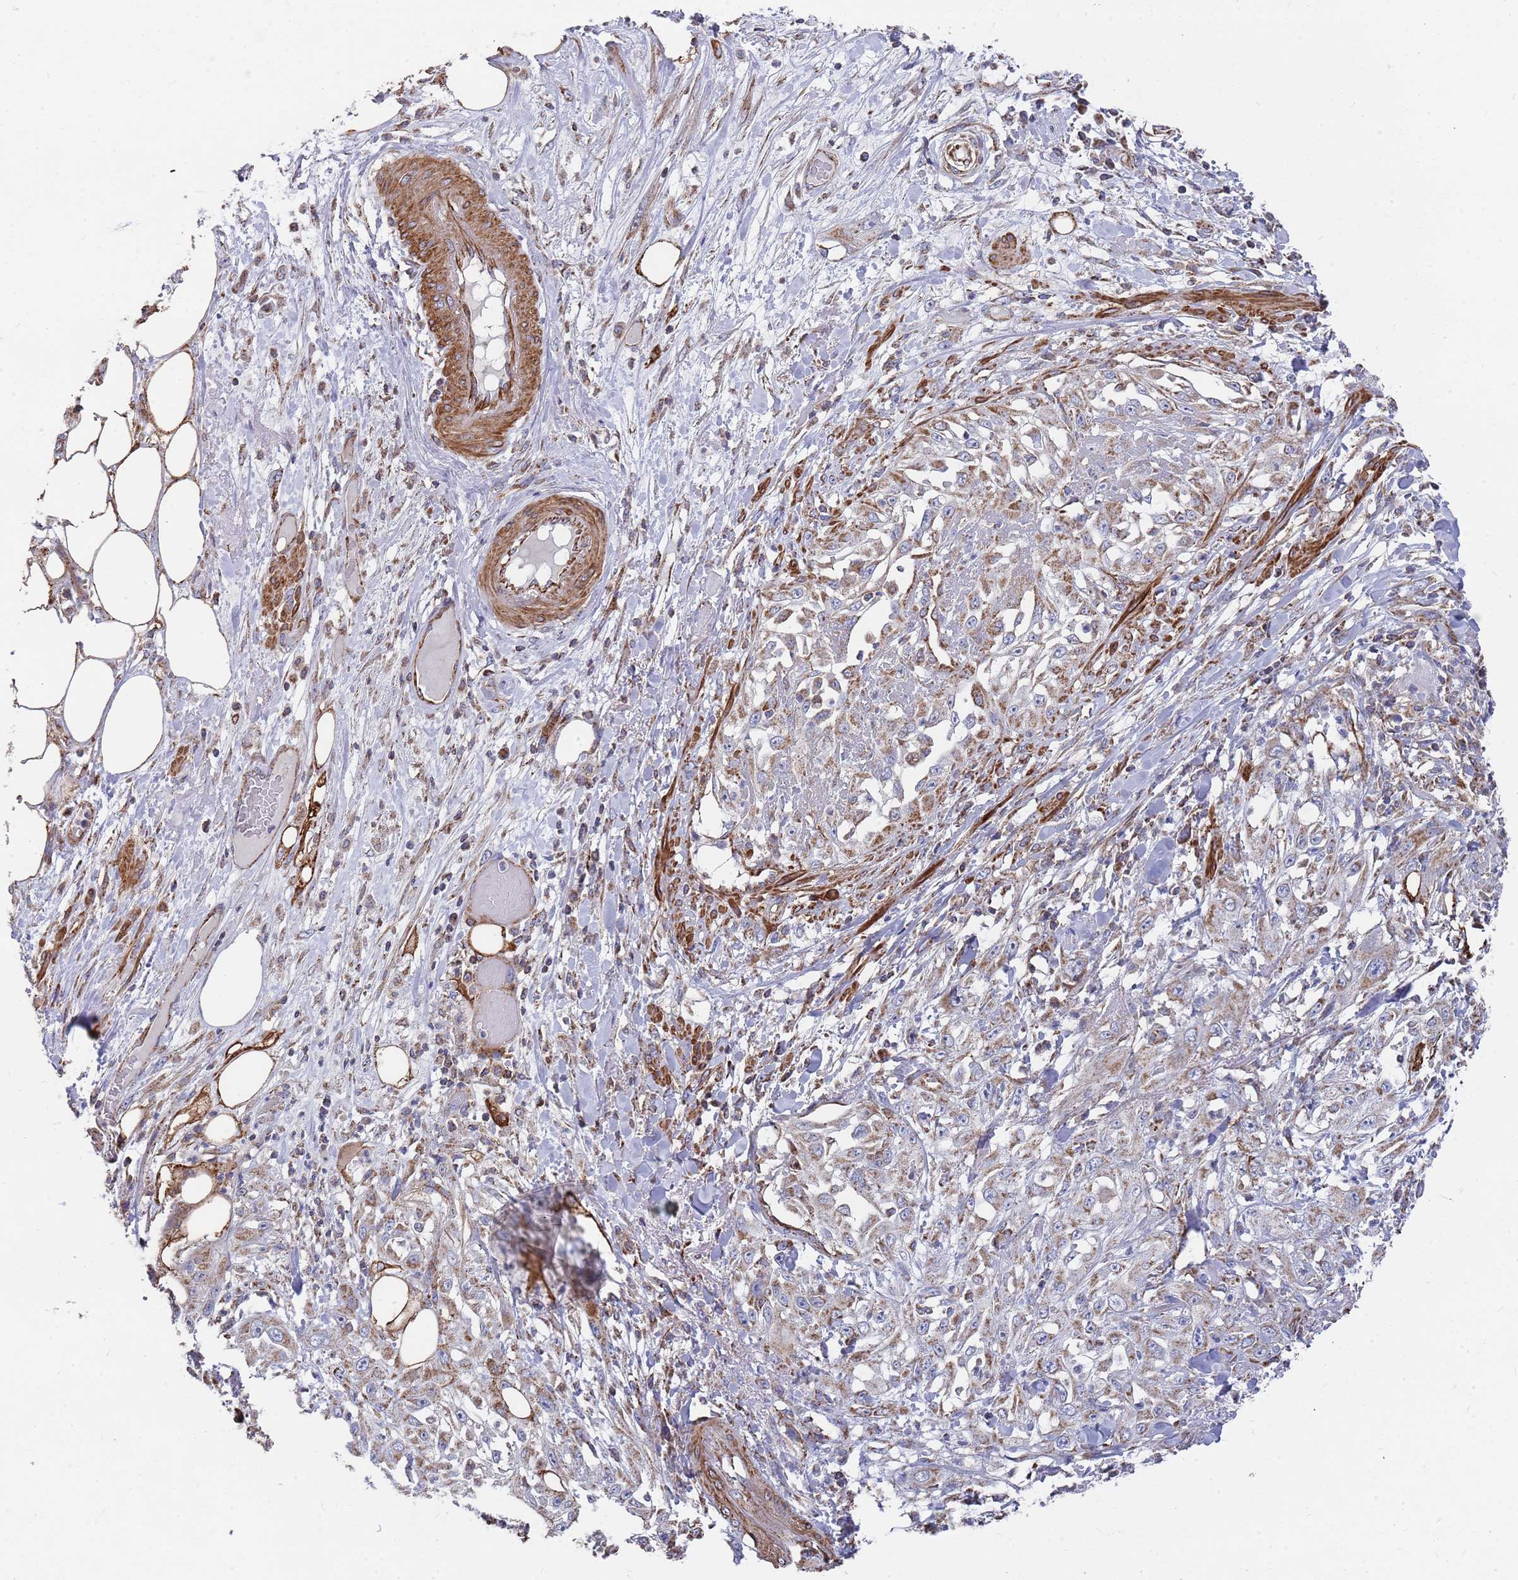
{"staining": {"intensity": "moderate", "quantity": "25%-75%", "location": "cytoplasmic/membranous"}, "tissue": "skin cancer", "cell_type": "Tumor cells", "image_type": "cancer", "snomed": [{"axis": "morphology", "description": "Squamous cell carcinoma, NOS"}, {"axis": "morphology", "description": "Squamous cell carcinoma, metastatic, NOS"}, {"axis": "topography", "description": "Skin"}, {"axis": "topography", "description": "Lymph node"}], "caption": "There is medium levels of moderate cytoplasmic/membranous expression in tumor cells of squamous cell carcinoma (skin), as demonstrated by immunohistochemical staining (brown color).", "gene": "WDFY3", "patient": {"sex": "male", "age": 75}}